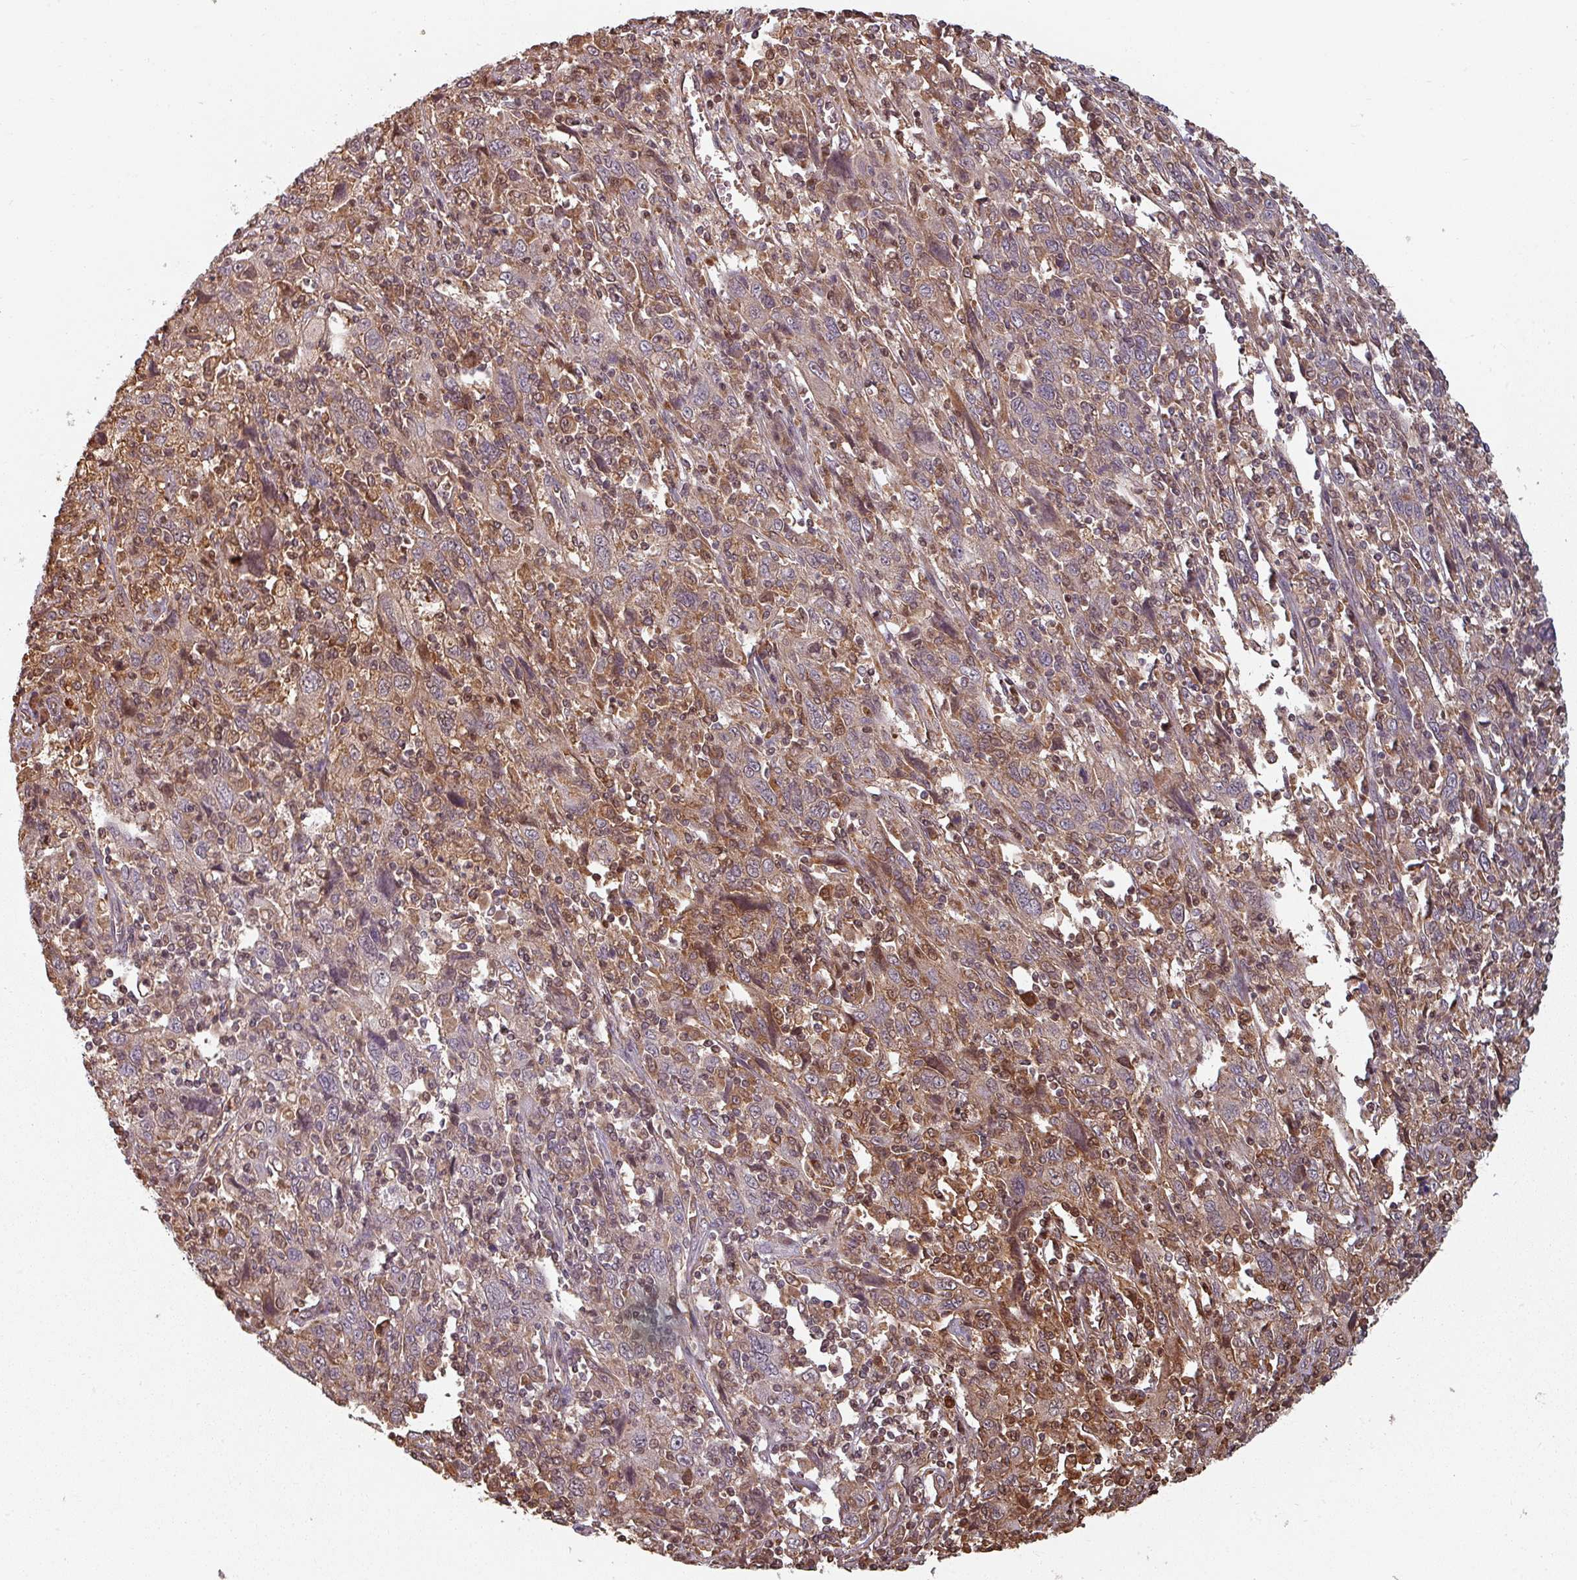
{"staining": {"intensity": "negative", "quantity": "none", "location": "none"}, "tissue": "cervical cancer", "cell_type": "Tumor cells", "image_type": "cancer", "snomed": [{"axis": "morphology", "description": "Squamous cell carcinoma, NOS"}, {"axis": "topography", "description": "Cervix"}], "caption": "Cervical squamous cell carcinoma was stained to show a protein in brown. There is no significant positivity in tumor cells. Brightfield microscopy of immunohistochemistry (IHC) stained with DAB (3,3'-diaminobenzidine) (brown) and hematoxylin (blue), captured at high magnification.", "gene": "EID1", "patient": {"sex": "female", "age": 46}}